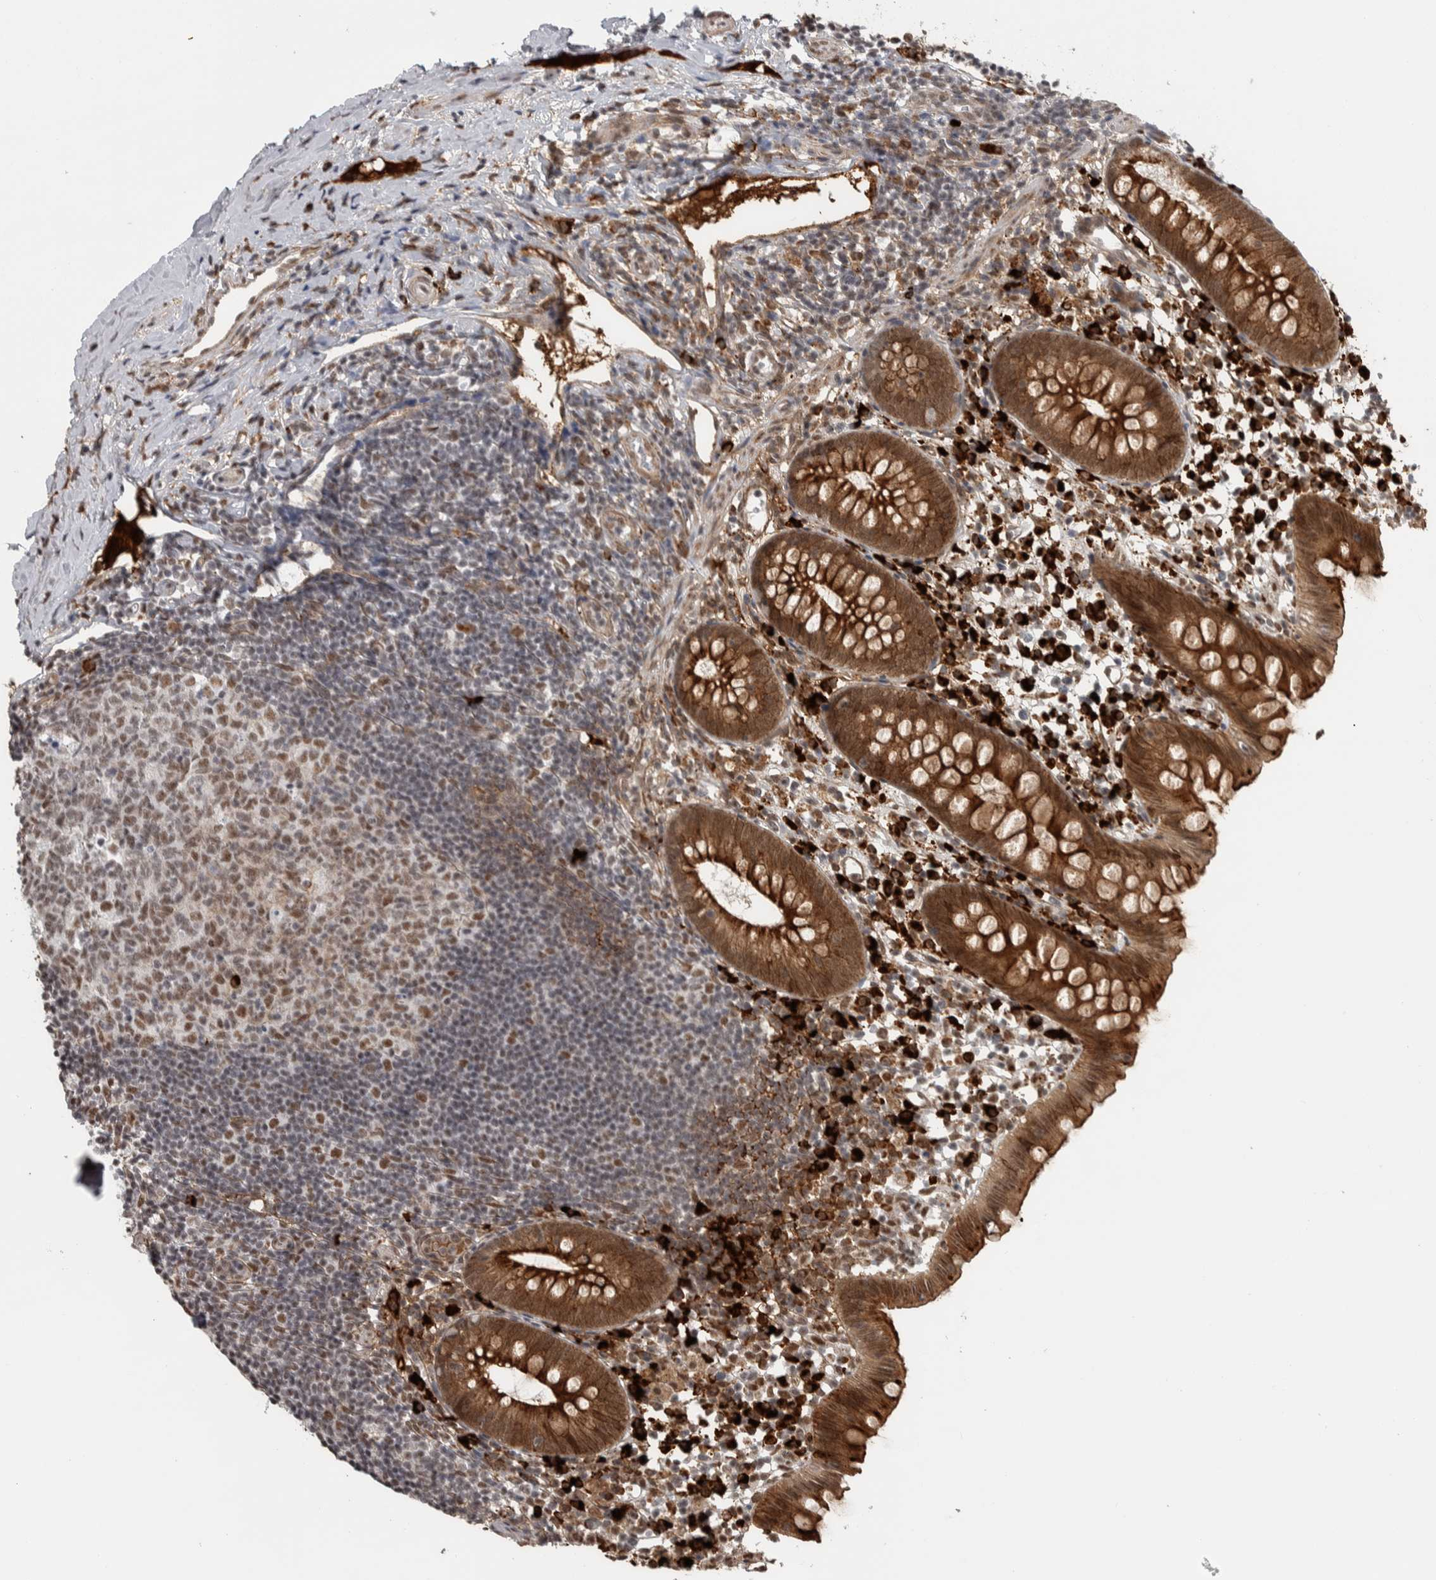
{"staining": {"intensity": "strong", "quantity": "25%-75%", "location": "cytoplasmic/membranous,nuclear"}, "tissue": "appendix", "cell_type": "Glandular cells", "image_type": "normal", "snomed": [{"axis": "morphology", "description": "Normal tissue, NOS"}, {"axis": "topography", "description": "Appendix"}], "caption": "Immunohistochemical staining of benign human appendix demonstrates strong cytoplasmic/membranous,nuclear protein expression in approximately 25%-75% of glandular cells. The protein of interest is shown in brown color, while the nuclei are stained blue.", "gene": "DDX42", "patient": {"sex": "female", "age": 20}}